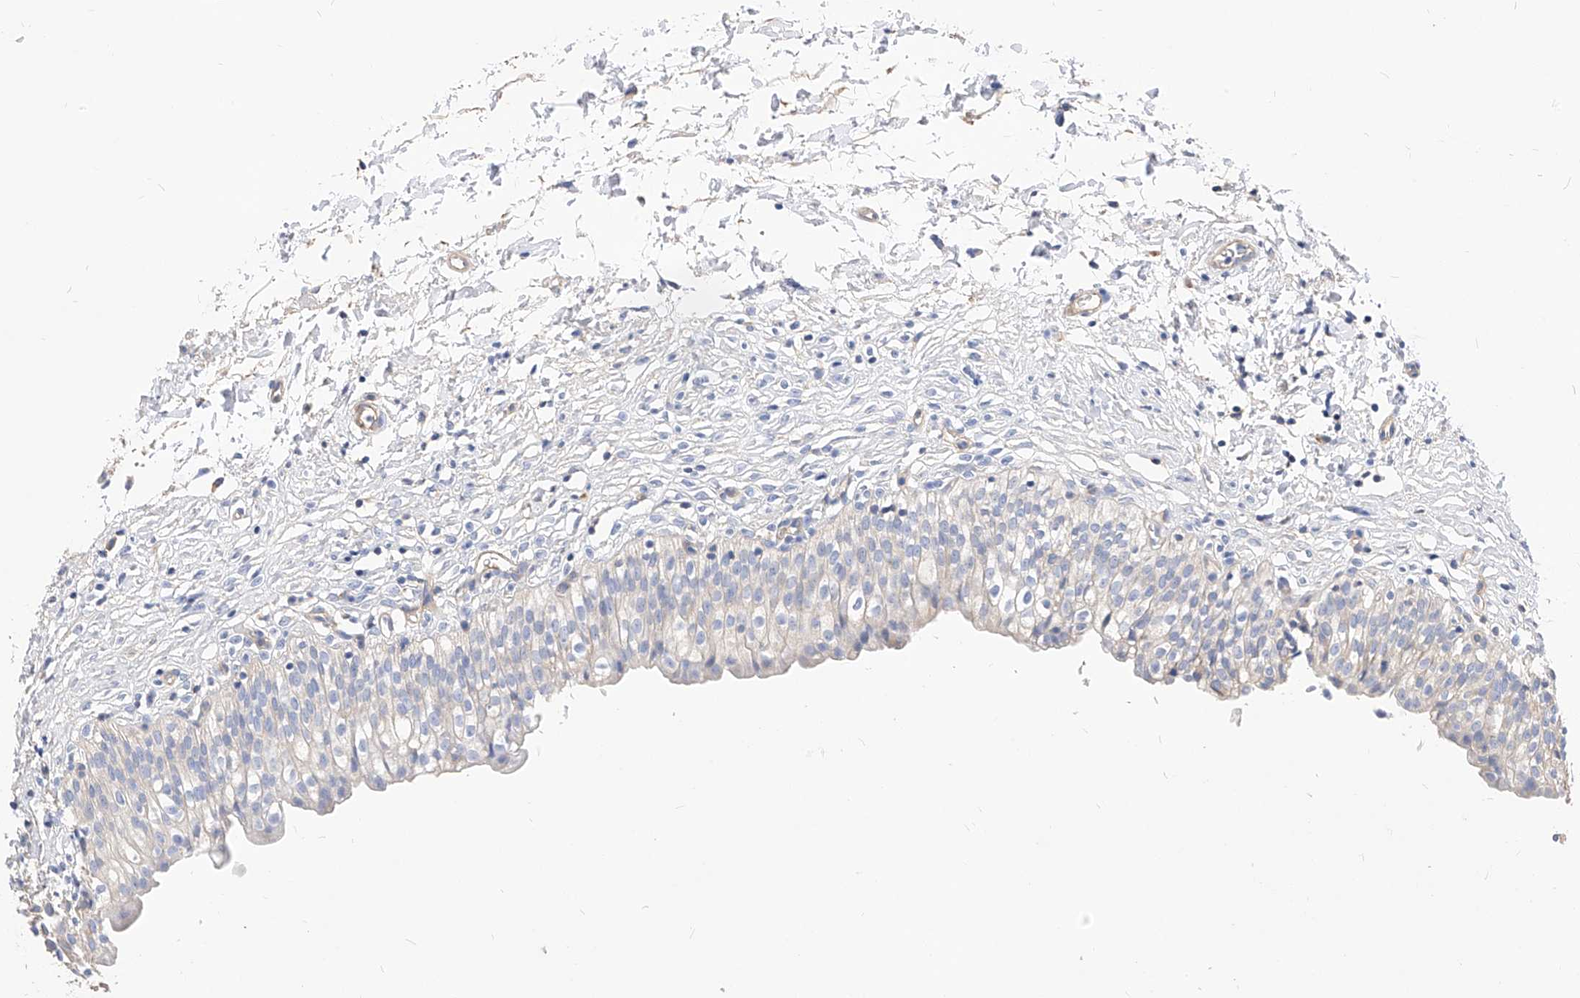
{"staining": {"intensity": "negative", "quantity": "none", "location": "none"}, "tissue": "urinary bladder", "cell_type": "Urothelial cells", "image_type": "normal", "snomed": [{"axis": "morphology", "description": "Normal tissue, NOS"}, {"axis": "topography", "description": "Urinary bladder"}], "caption": "IHC micrograph of unremarkable urinary bladder stained for a protein (brown), which reveals no staining in urothelial cells. (Stains: DAB IHC with hematoxylin counter stain, Microscopy: brightfield microscopy at high magnification).", "gene": "SCGB2A1", "patient": {"sex": "male", "age": 55}}